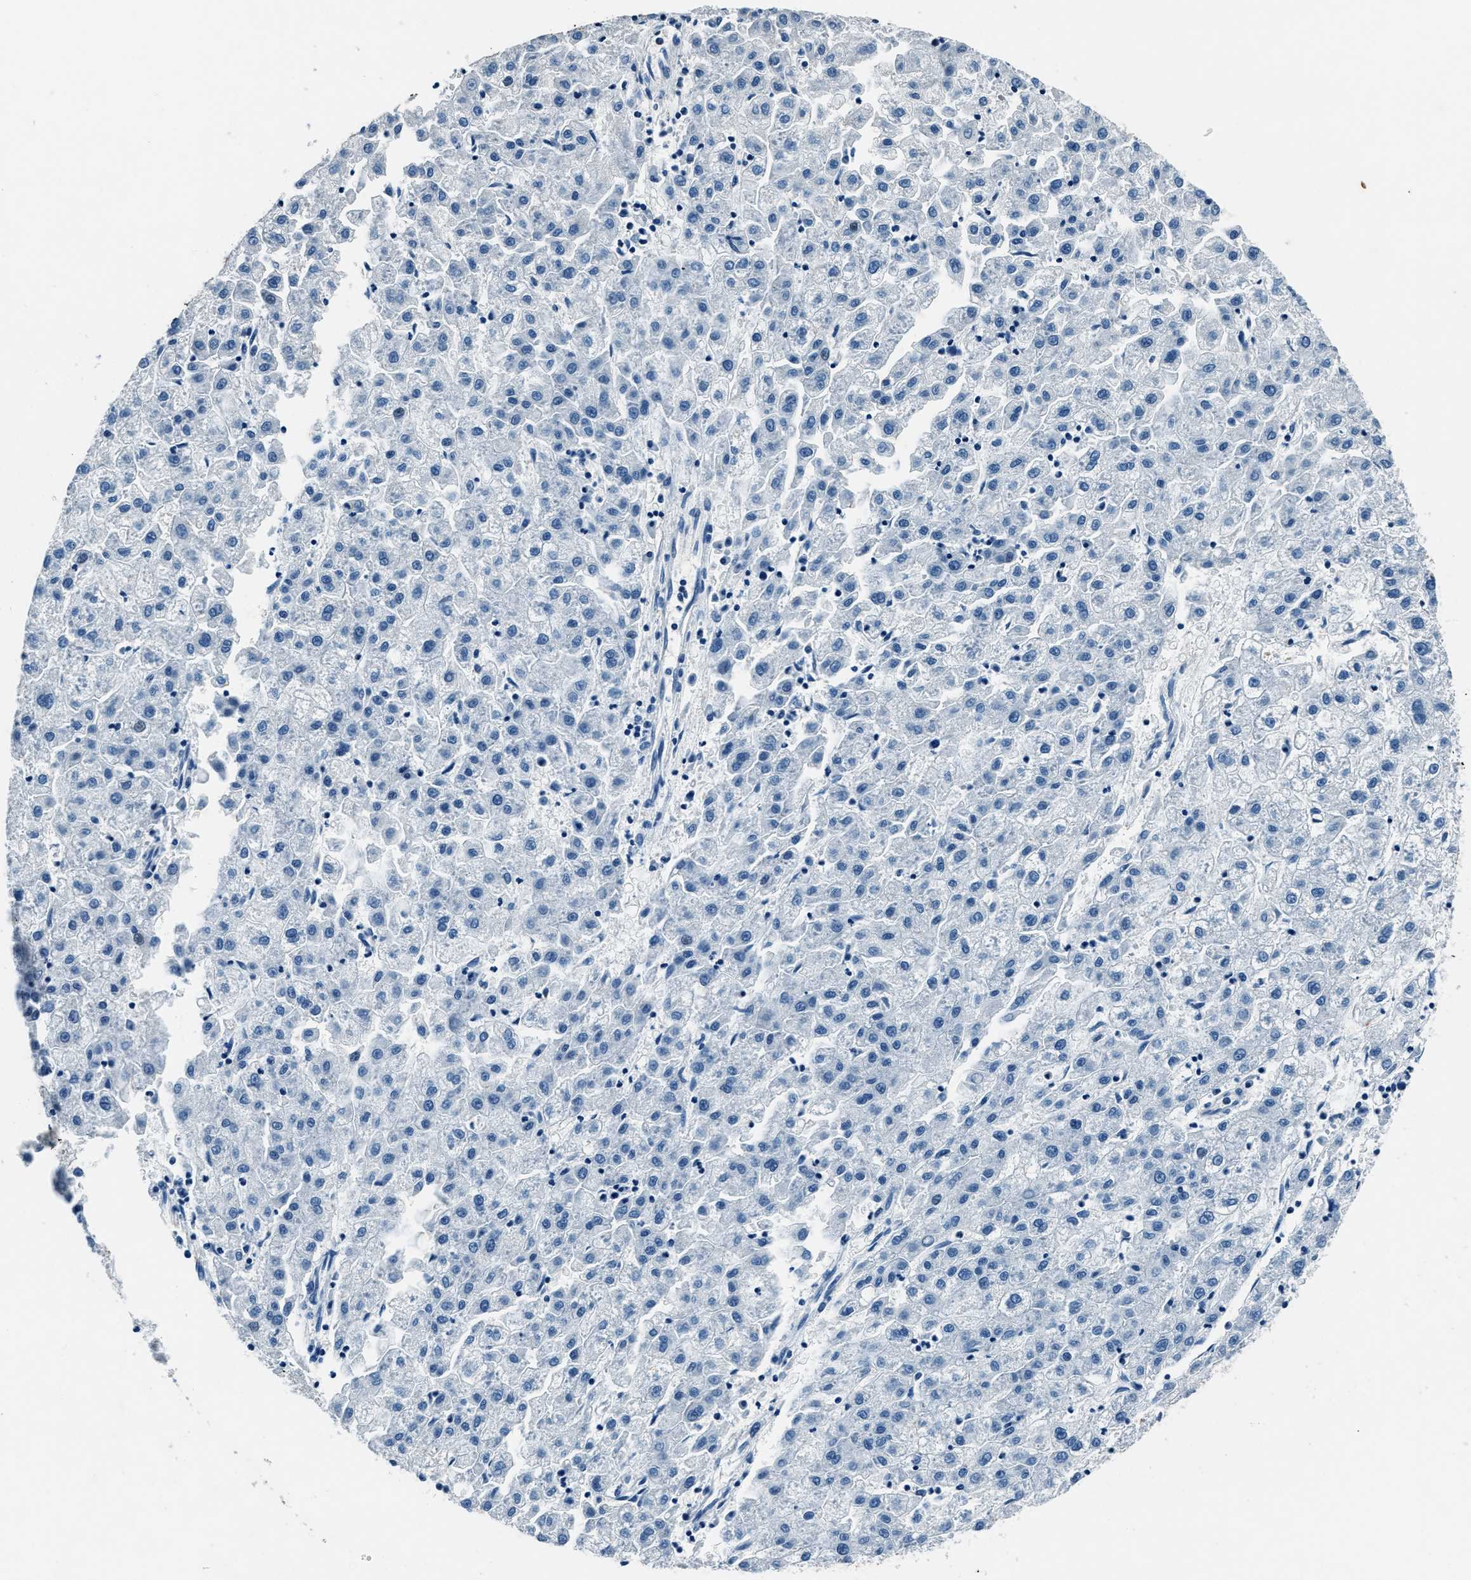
{"staining": {"intensity": "negative", "quantity": "none", "location": "none"}, "tissue": "liver cancer", "cell_type": "Tumor cells", "image_type": "cancer", "snomed": [{"axis": "morphology", "description": "Carcinoma, Hepatocellular, NOS"}, {"axis": "topography", "description": "Liver"}], "caption": "Tumor cells show no significant staining in liver cancer (hepatocellular carcinoma). Brightfield microscopy of IHC stained with DAB (brown) and hematoxylin (blue), captured at high magnification.", "gene": "PTPDC1", "patient": {"sex": "male", "age": 72}}